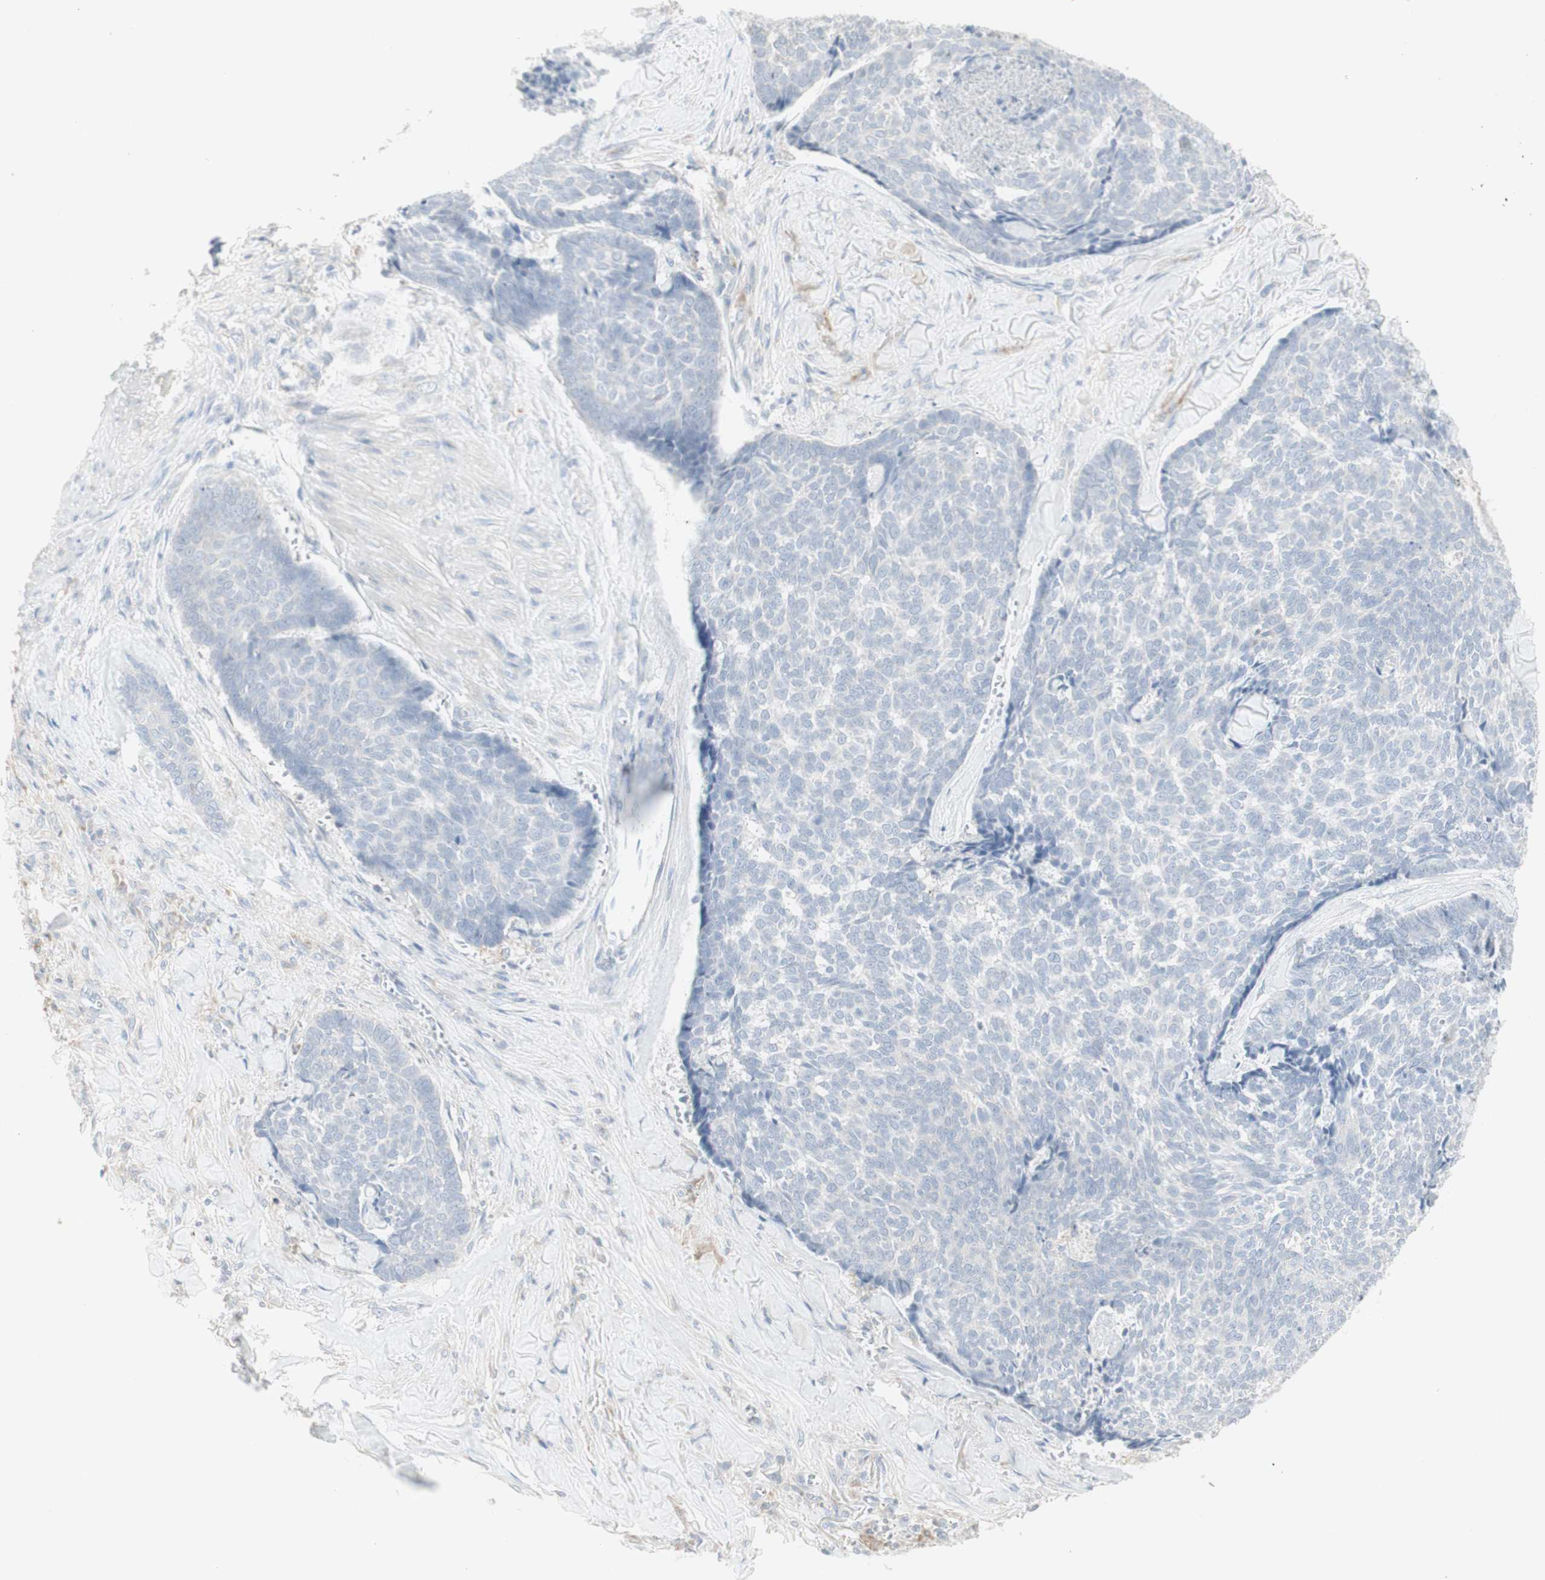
{"staining": {"intensity": "negative", "quantity": "none", "location": "none"}, "tissue": "skin cancer", "cell_type": "Tumor cells", "image_type": "cancer", "snomed": [{"axis": "morphology", "description": "Basal cell carcinoma"}, {"axis": "topography", "description": "Skin"}], "caption": "Protein analysis of basal cell carcinoma (skin) reveals no significant expression in tumor cells. The staining was performed using DAB (3,3'-diaminobenzidine) to visualize the protein expression in brown, while the nuclei were stained in blue with hematoxylin (Magnification: 20x).", "gene": "ATP6V1B1", "patient": {"sex": "male", "age": 84}}